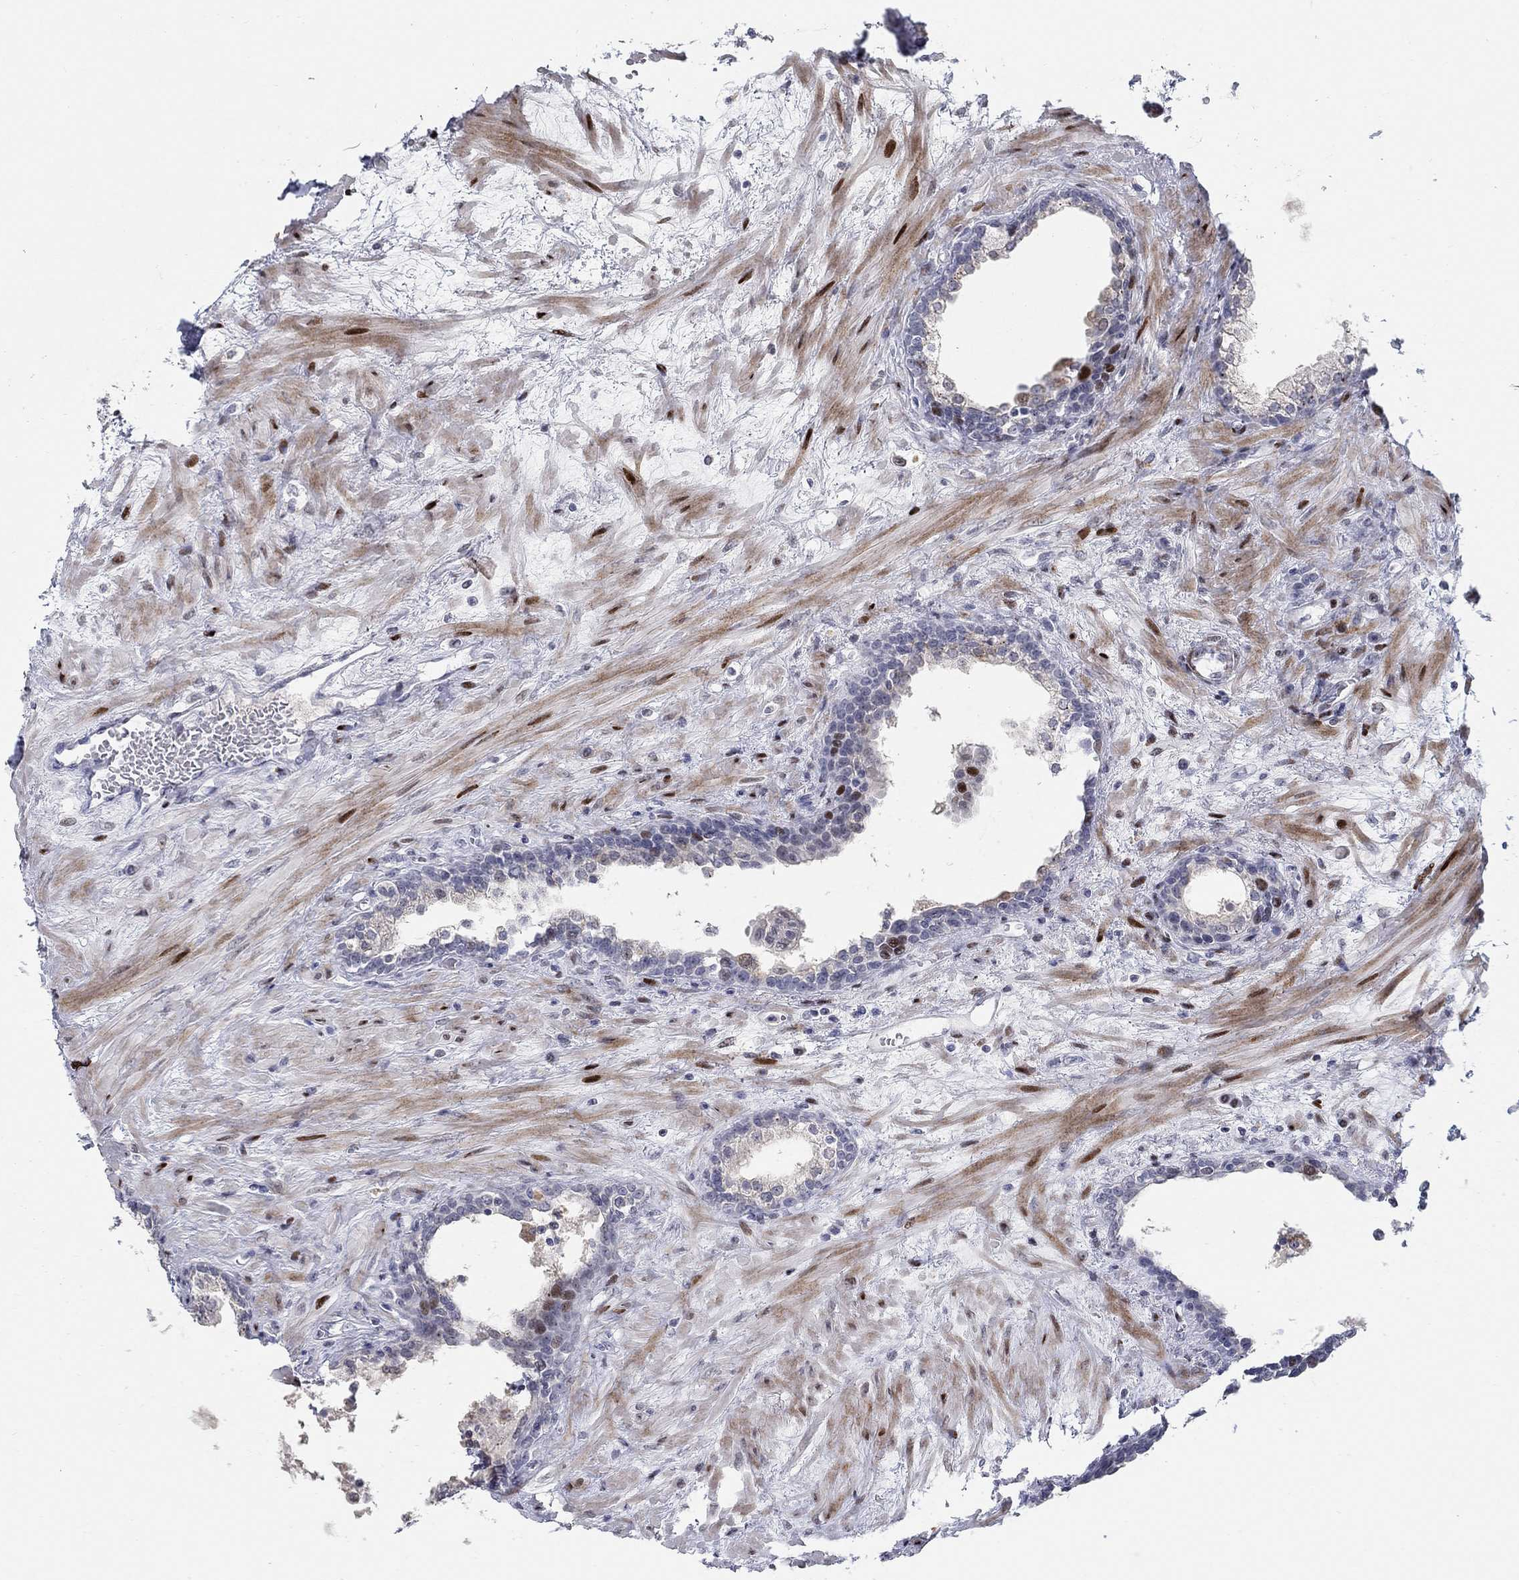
{"staining": {"intensity": "strong", "quantity": "<25%", "location": "nuclear"}, "tissue": "prostate", "cell_type": "Glandular cells", "image_type": "normal", "snomed": [{"axis": "morphology", "description": "Normal tissue, NOS"}, {"axis": "topography", "description": "Prostate"}], "caption": "An immunohistochemistry micrograph of benign tissue is shown. Protein staining in brown shows strong nuclear positivity in prostate within glandular cells.", "gene": "RAPGEF5", "patient": {"sex": "male", "age": 63}}